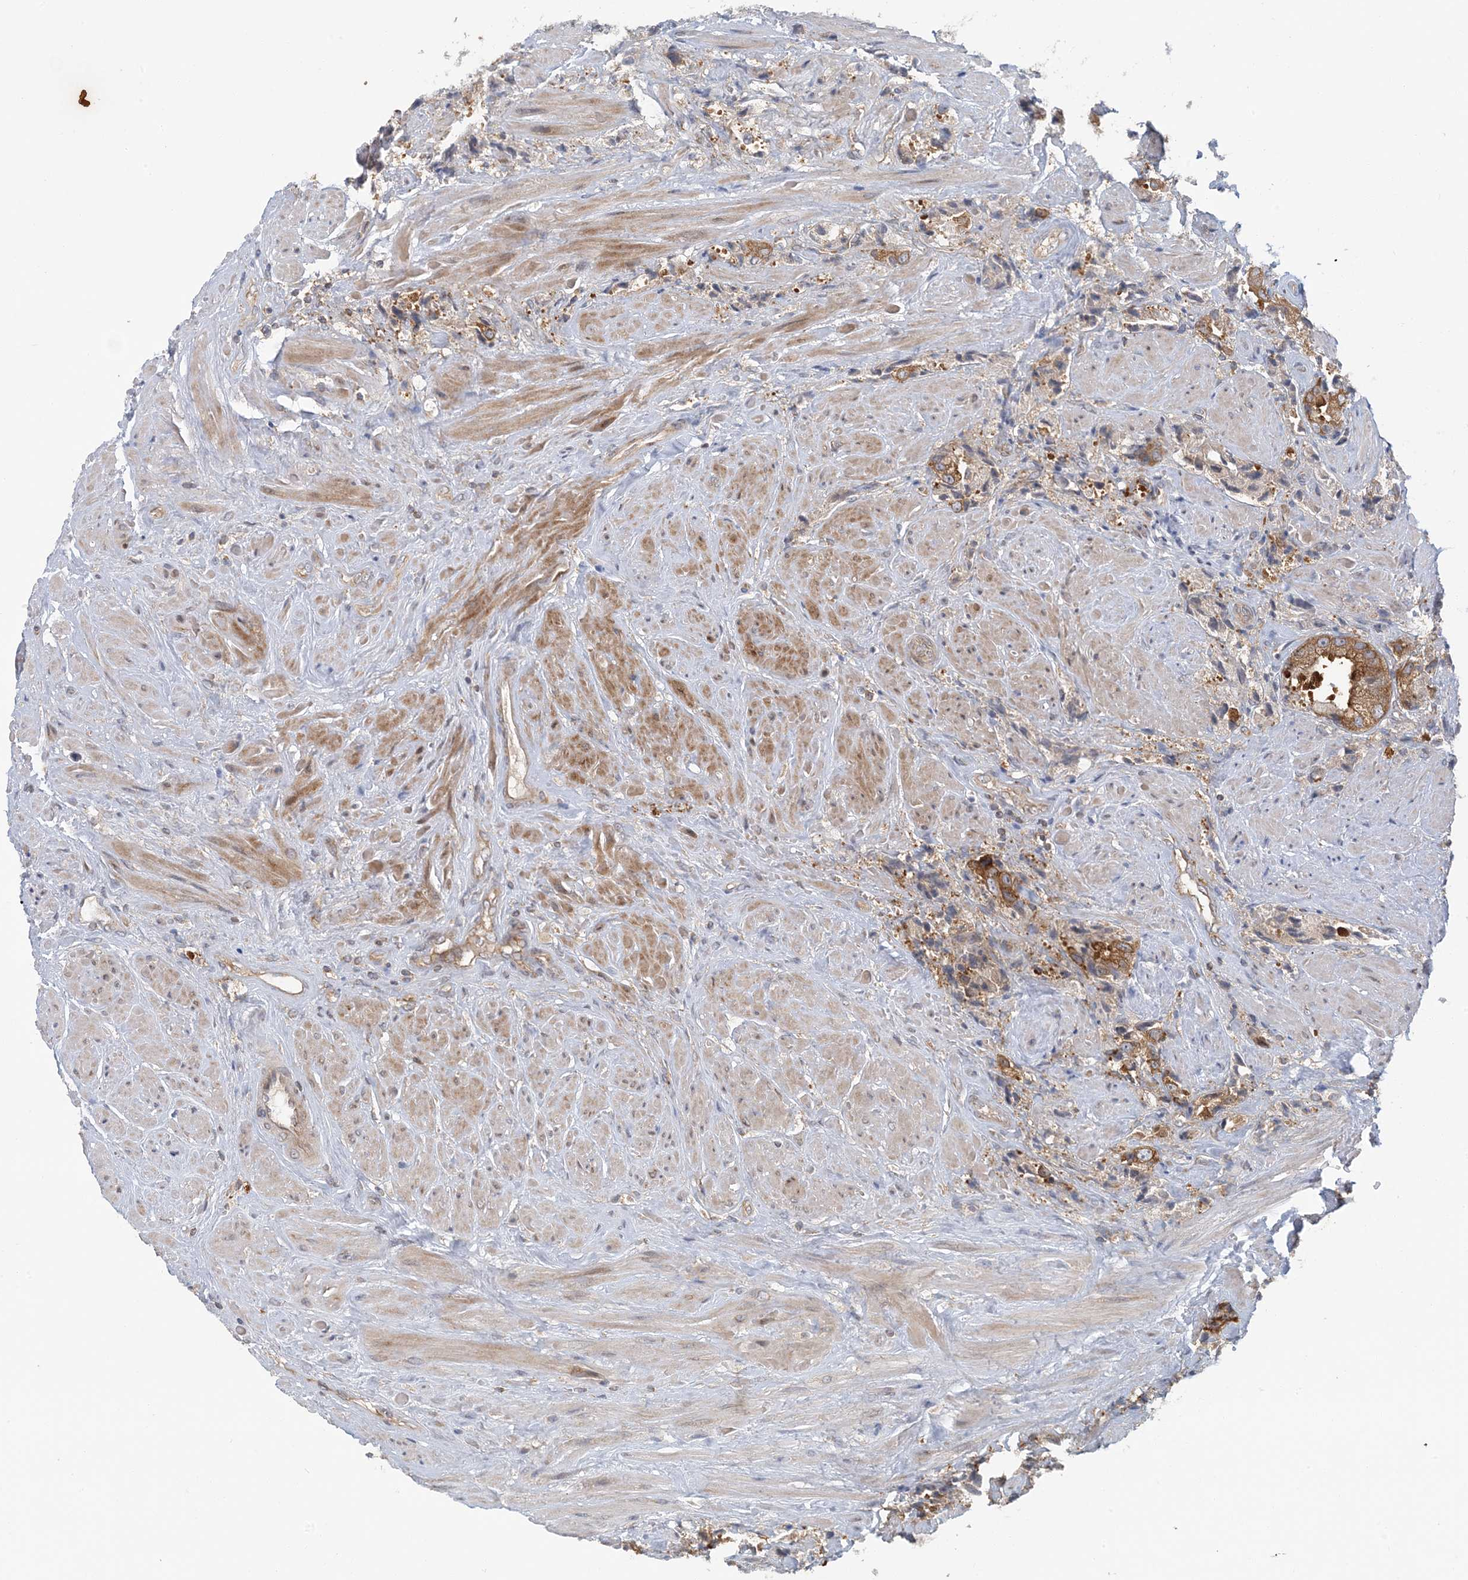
{"staining": {"intensity": "moderate", "quantity": ">75%", "location": "cytoplasmic/membranous"}, "tissue": "prostate cancer", "cell_type": "Tumor cells", "image_type": "cancer", "snomed": [{"axis": "morphology", "description": "Adenocarcinoma, High grade"}, {"axis": "topography", "description": "Prostate"}], "caption": "Immunohistochemical staining of human prostate cancer shows moderate cytoplasmic/membranous protein staining in approximately >75% of tumor cells.", "gene": "ATP13A2", "patient": {"sex": "male", "age": 61}}